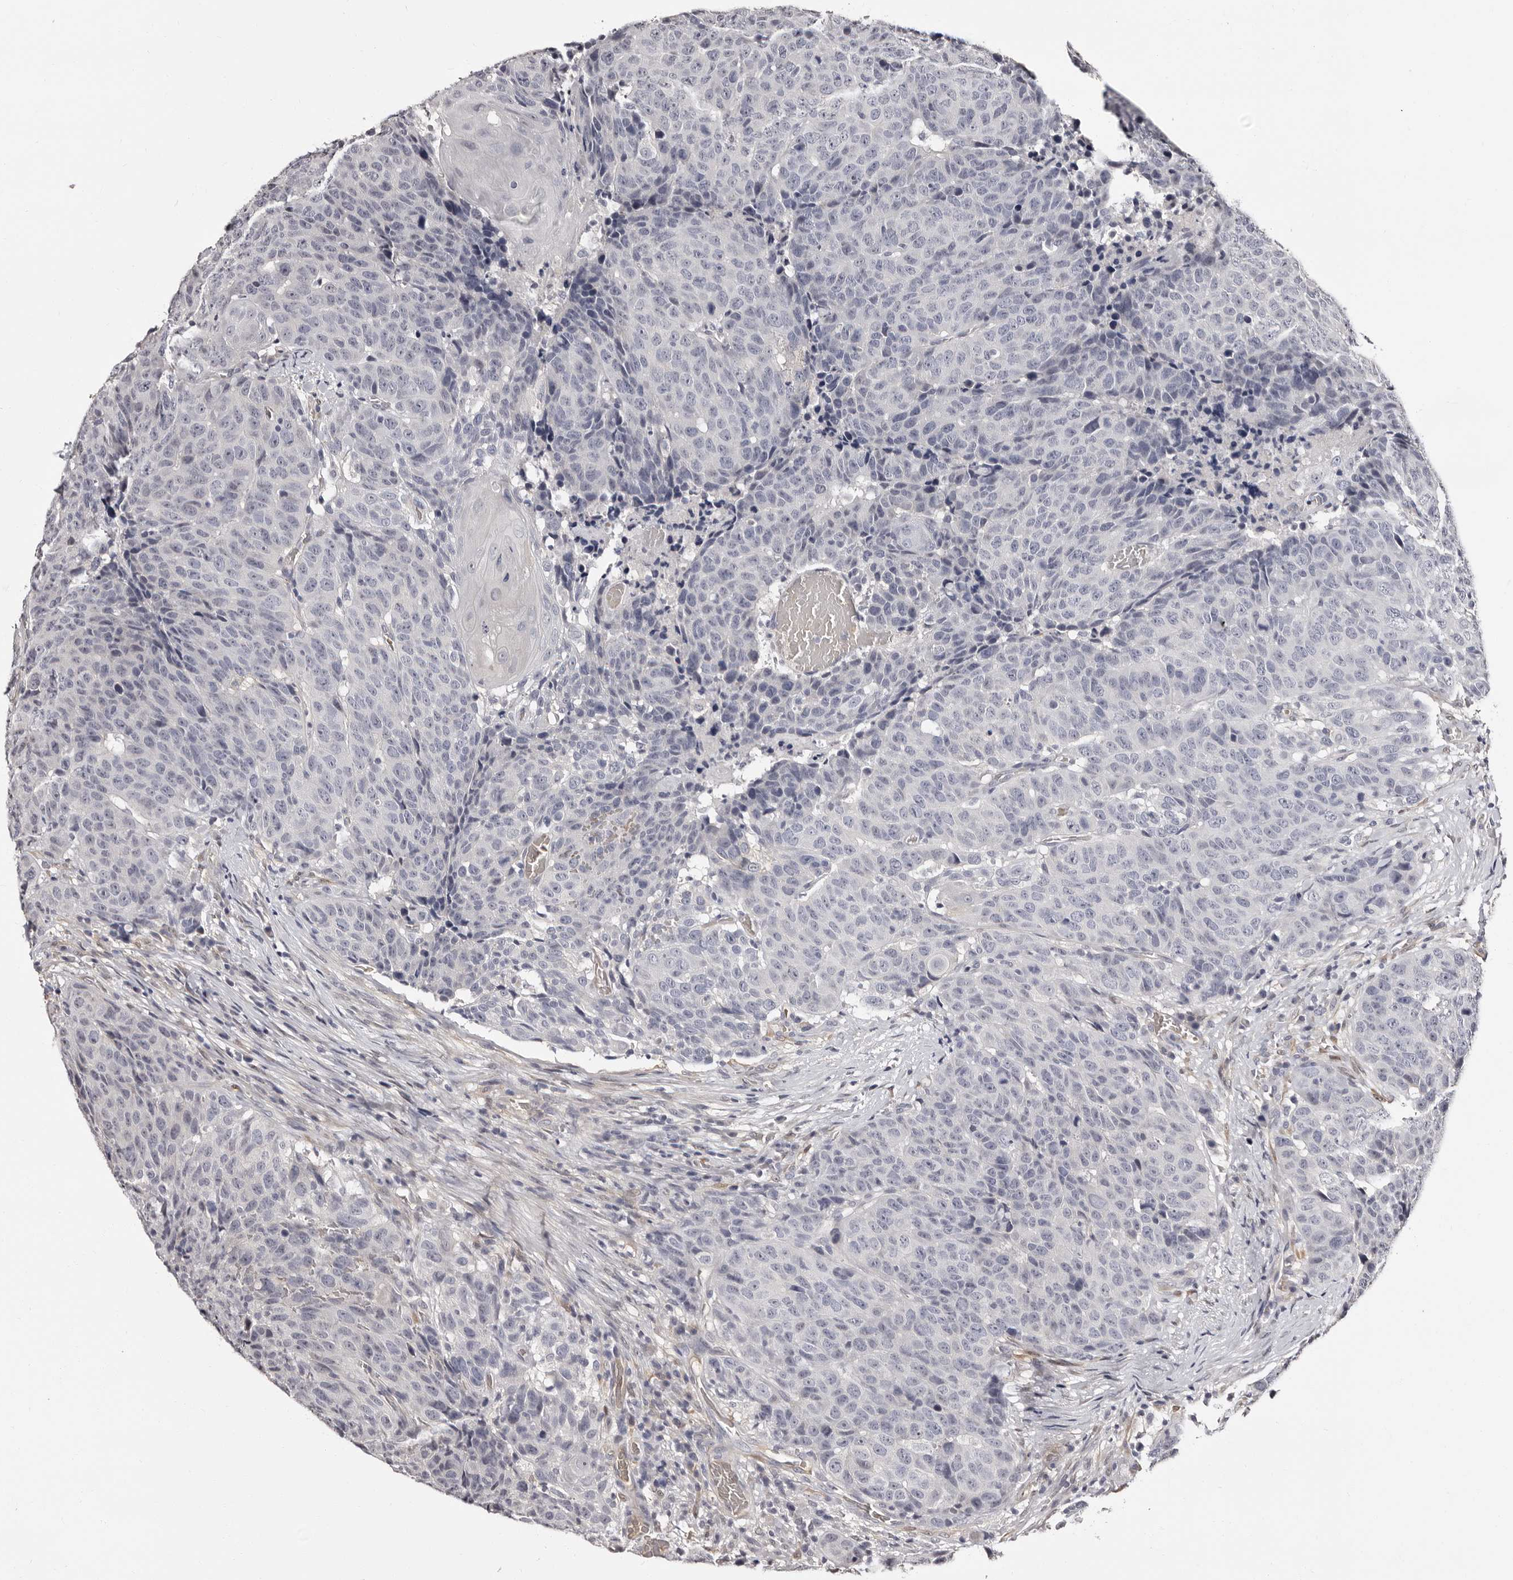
{"staining": {"intensity": "negative", "quantity": "none", "location": "none"}, "tissue": "head and neck cancer", "cell_type": "Tumor cells", "image_type": "cancer", "snomed": [{"axis": "morphology", "description": "Squamous cell carcinoma, NOS"}, {"axis": "topography", "description": "Head-Neck"}], "caption": "A high-resolution image shows IHC staining of head and neck cancer (squamous cell carcinoma), which demonstrates no significant staining in tumor cells. Brightfield microscopy of immunohistochemistry (IHC) stained with DAB (brown) and hematoxylin (blue), captured at high magnification.", "gene": "BPGM", "patient": {"sex": "male", "age": 66}}